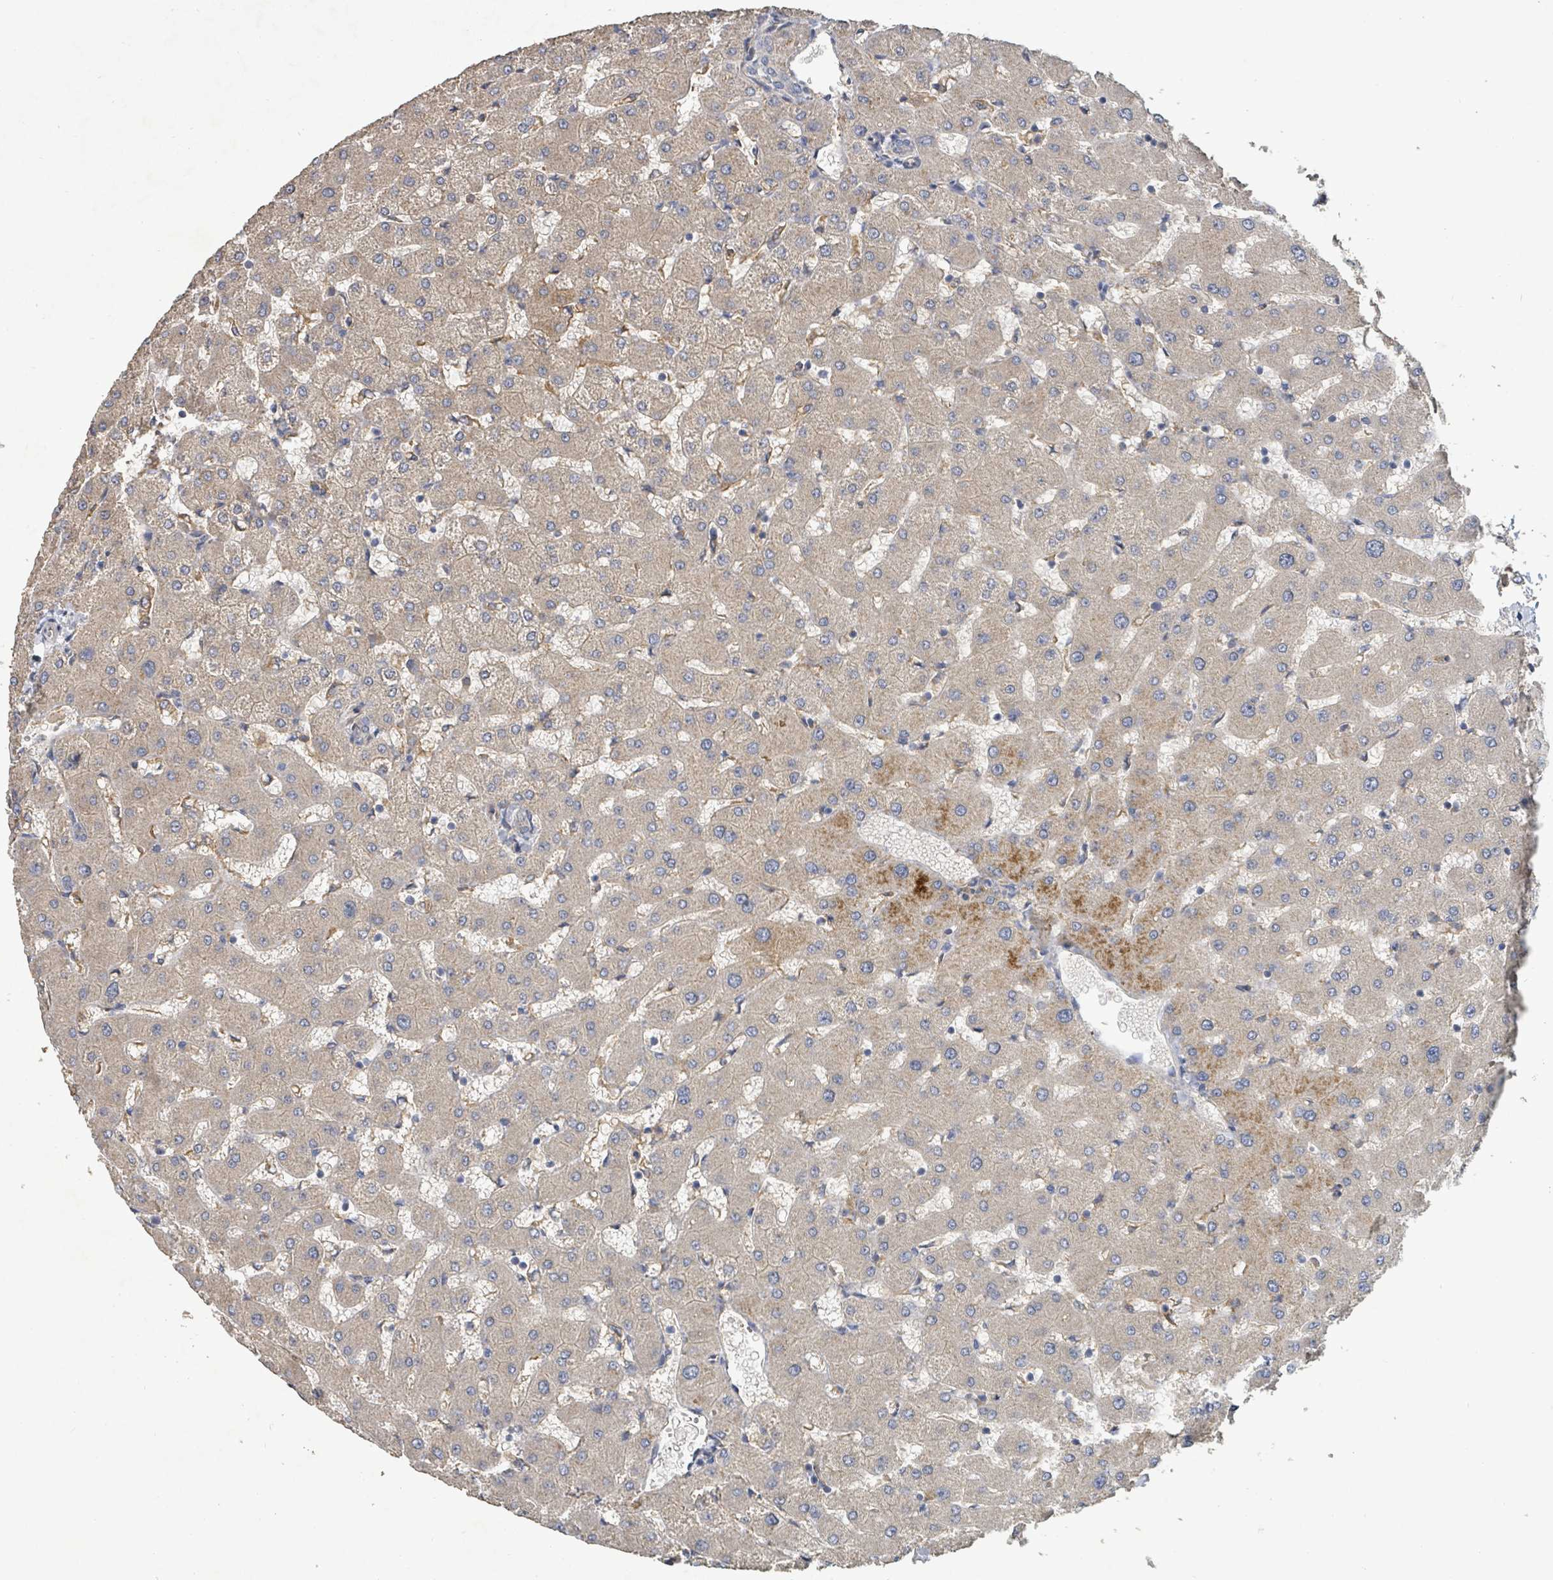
{"staining": {"intensity": "weak", "quantity": "25%-75%", "location": "cytoplasmic/membranous"}, "tissue": "liver", "cell_type": "Cholangiocytes", "image_type": "normal", "snomed": [{"axis": "morphology", "description": "Normal tissue, NOS"}, {"axis": "topography", "description": "Liver"}], "caption": "Protein staining by IHC shows weak cytoplasmic/membranous positivity in approximately 25%-75% of cholangiocytes in normal liver.", "gene": "IFIT1", "patient": {"sex": "female", "age": 63}}